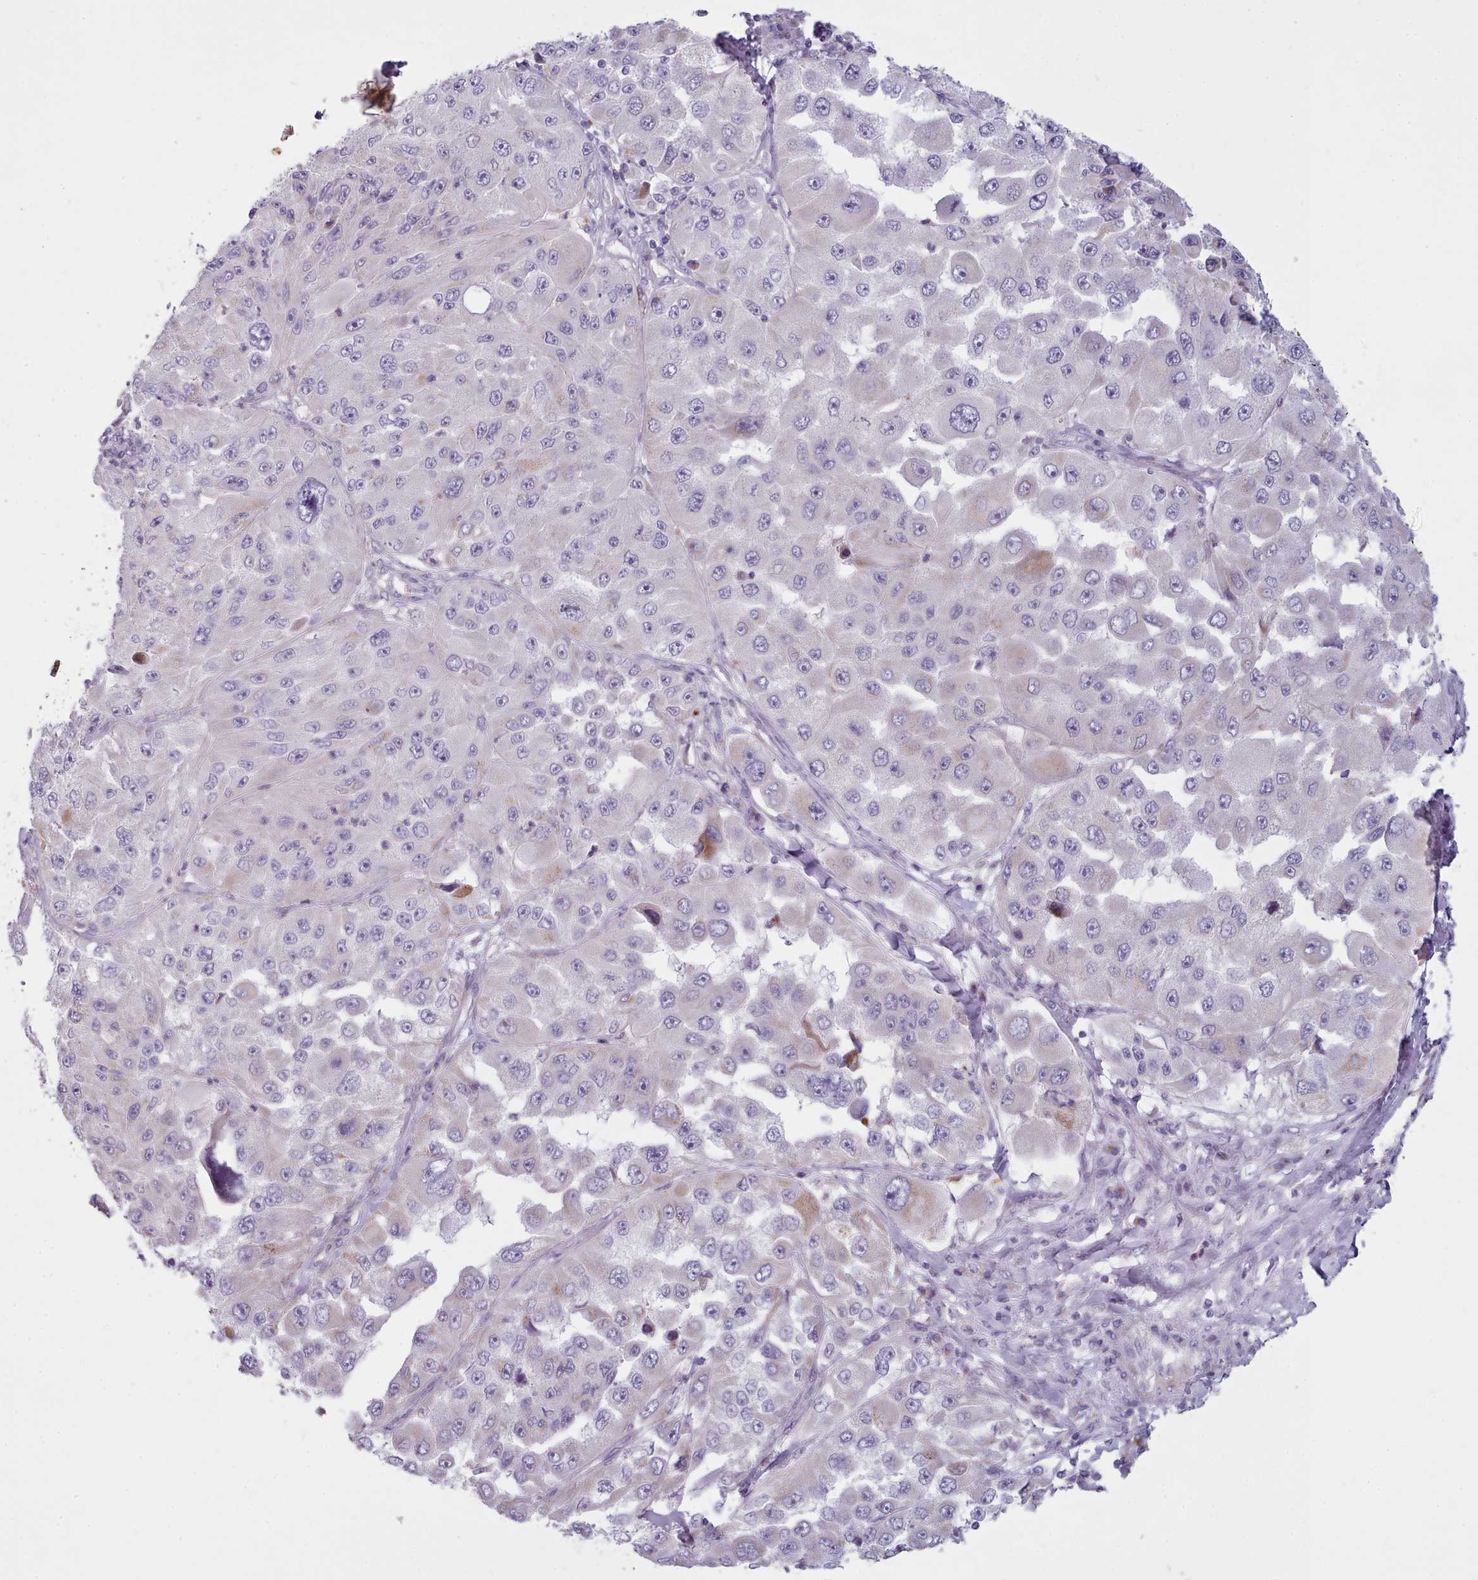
{"staining": {"intensity": "weak", "quantity": "<25%", "location": "cytoplasmic/membranous"}, "tissue": "melanoma", "cell_type": "Tumor cells", "image_type": "cancer", "snomed": [{"axis": "morphology", "description": "Malignant melanoma, Metastatic site"}, {"axis": "topography", "description": "Lymph node"}], "caption": "Tumor cells show no significant expression in melanoma. (Stains: DAB IHC with hematoxylin counter stain, Microscopy: brightfield microscopy at high magnification).", "gene": "SLC52A3", "patient": {"sex": "male", "age": 62}}